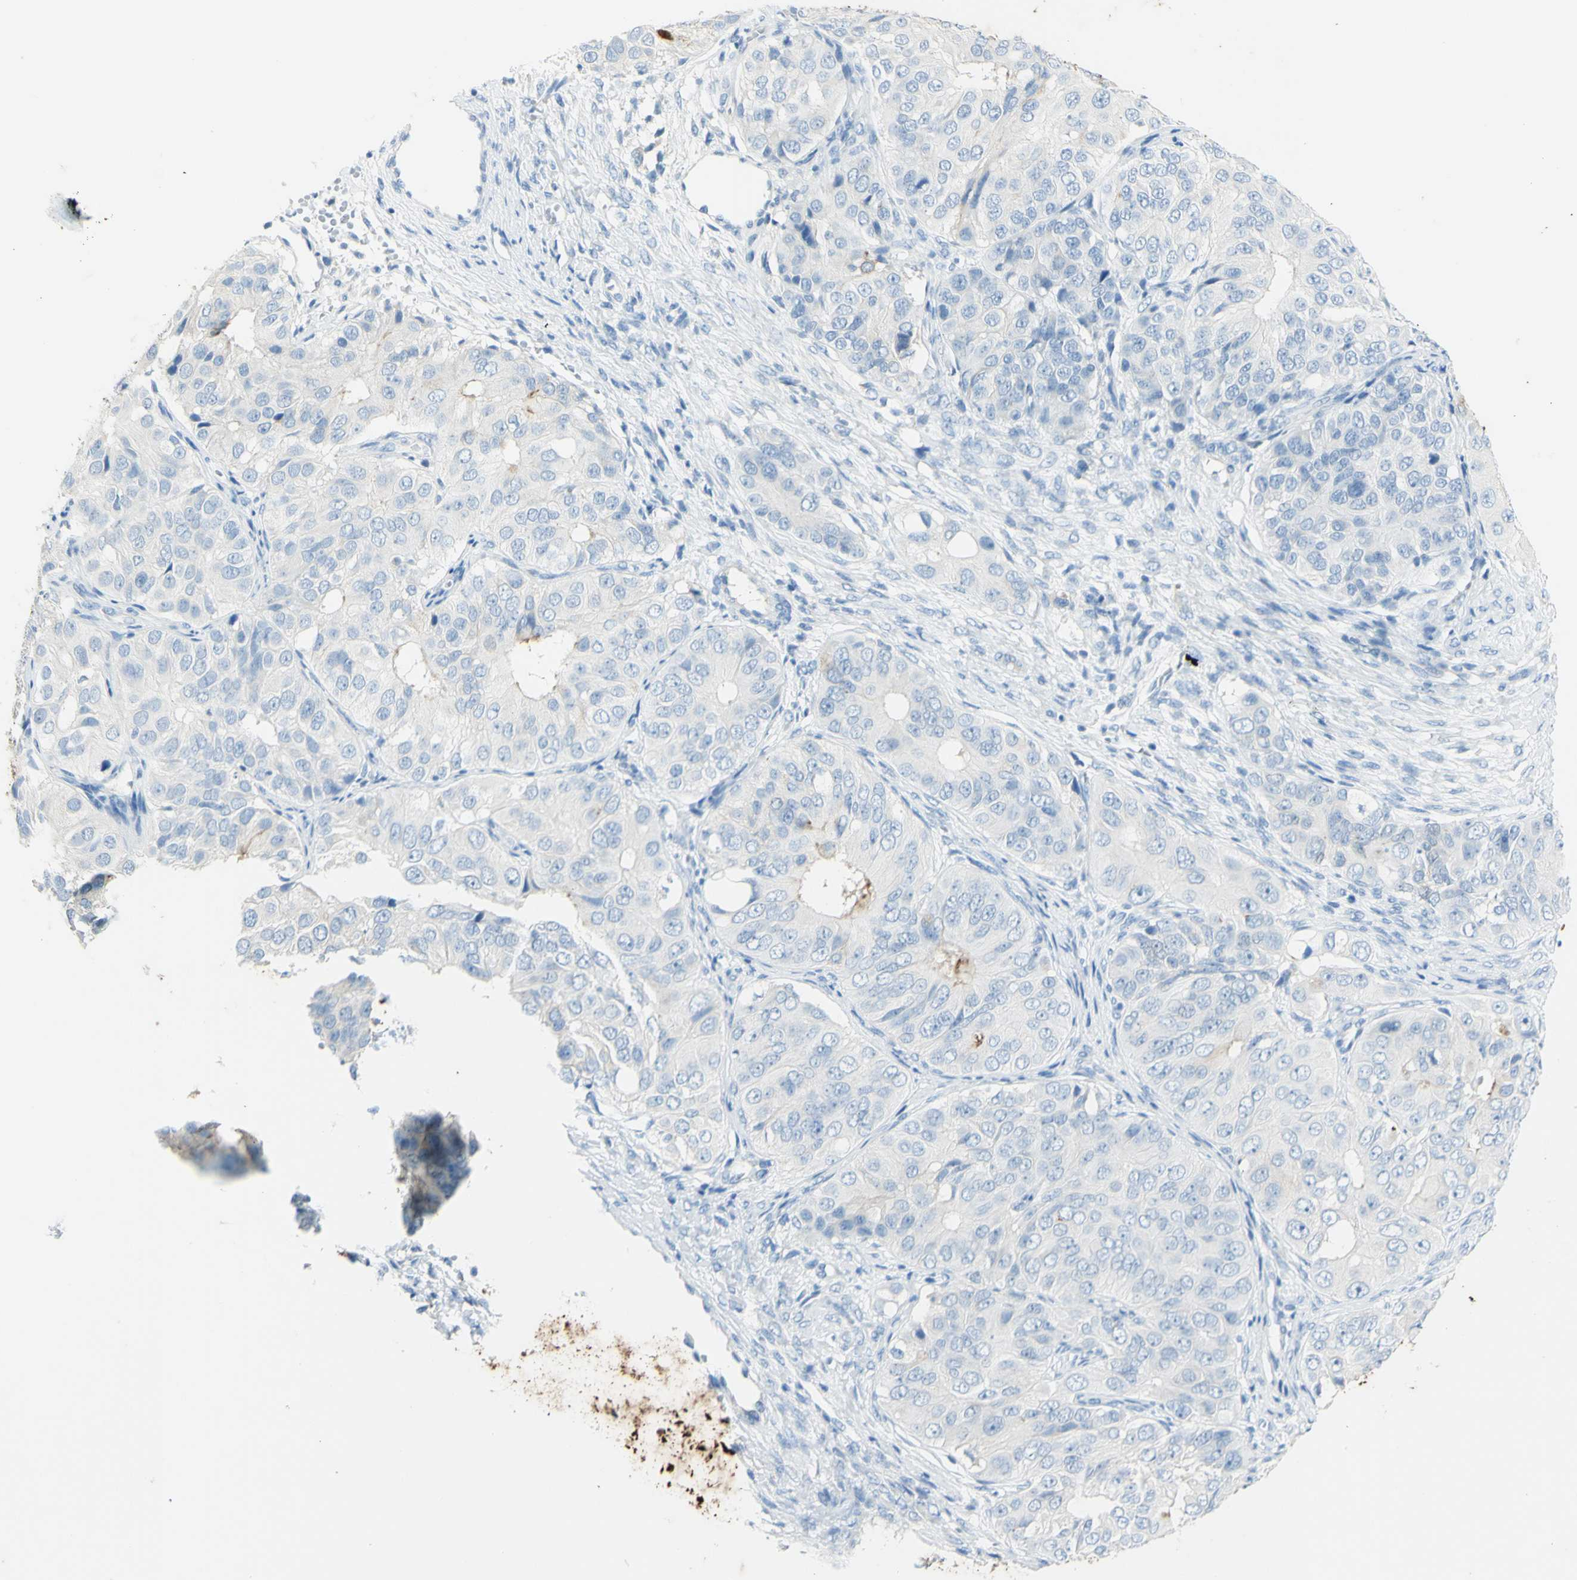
{"staining": {"intensity": "strong", "quantity": "<25%", "location": "cytoplasmic/membranous"}, "tissue": "ovarian cancer", "cell_type": "Tumor cells", "image_type": "cancer", "snomed": [{"axis": "morphology", "description": "Carcinoma, endometroid"}, {"axis": "topography", "description": "Ovary"}], "caption": "An image of ovarian endometroid carcinoma stained for a protein demonstrates strong cytoplasmic/membranous brown staining in tumor cells. Nuclei are stained in blue.", "gene": "TSPAN1", "patient": {"sex": "female", "age": 51}}